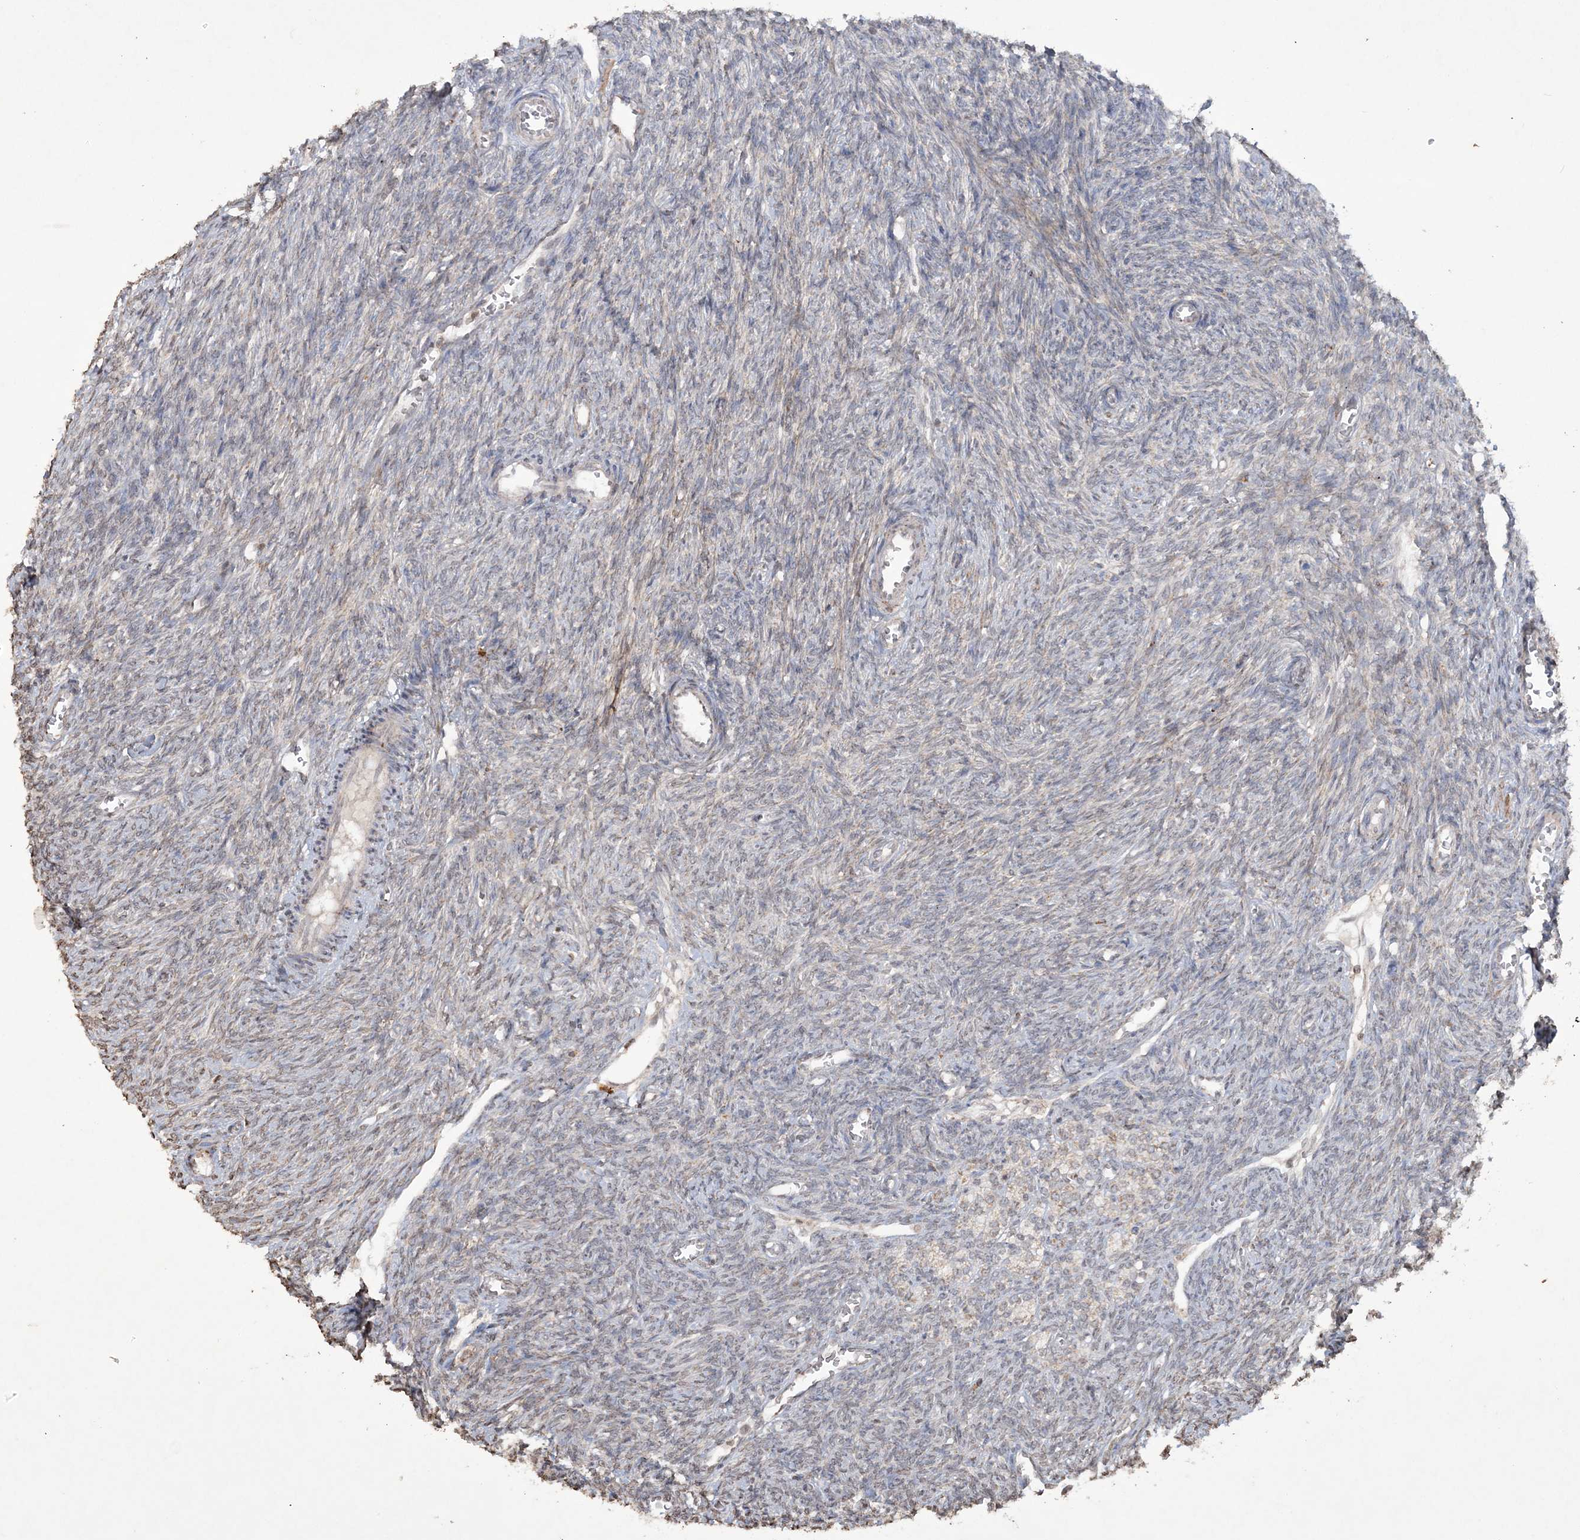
{"staining": {"intensity": "weak", "quantity": "<25%", "location": "cytoplasmic/membranous,nuclear"}, "tissue": "ovary", "cell_type": "Ovarian stroma cells", "image_type": "normal", "snomed": [{"axis": "morphology", "description": "Normal tissue, NOS"}, {"axis": "topography", "description": "Ovary"}], "caption": "A high-resolution image shows immunohistochemistry staining of benign ovary, which reveals no significant positivity in ovarian stroma cells.", "gene": "TTC7A", "patient": {"sex": "female", "age": 27}}